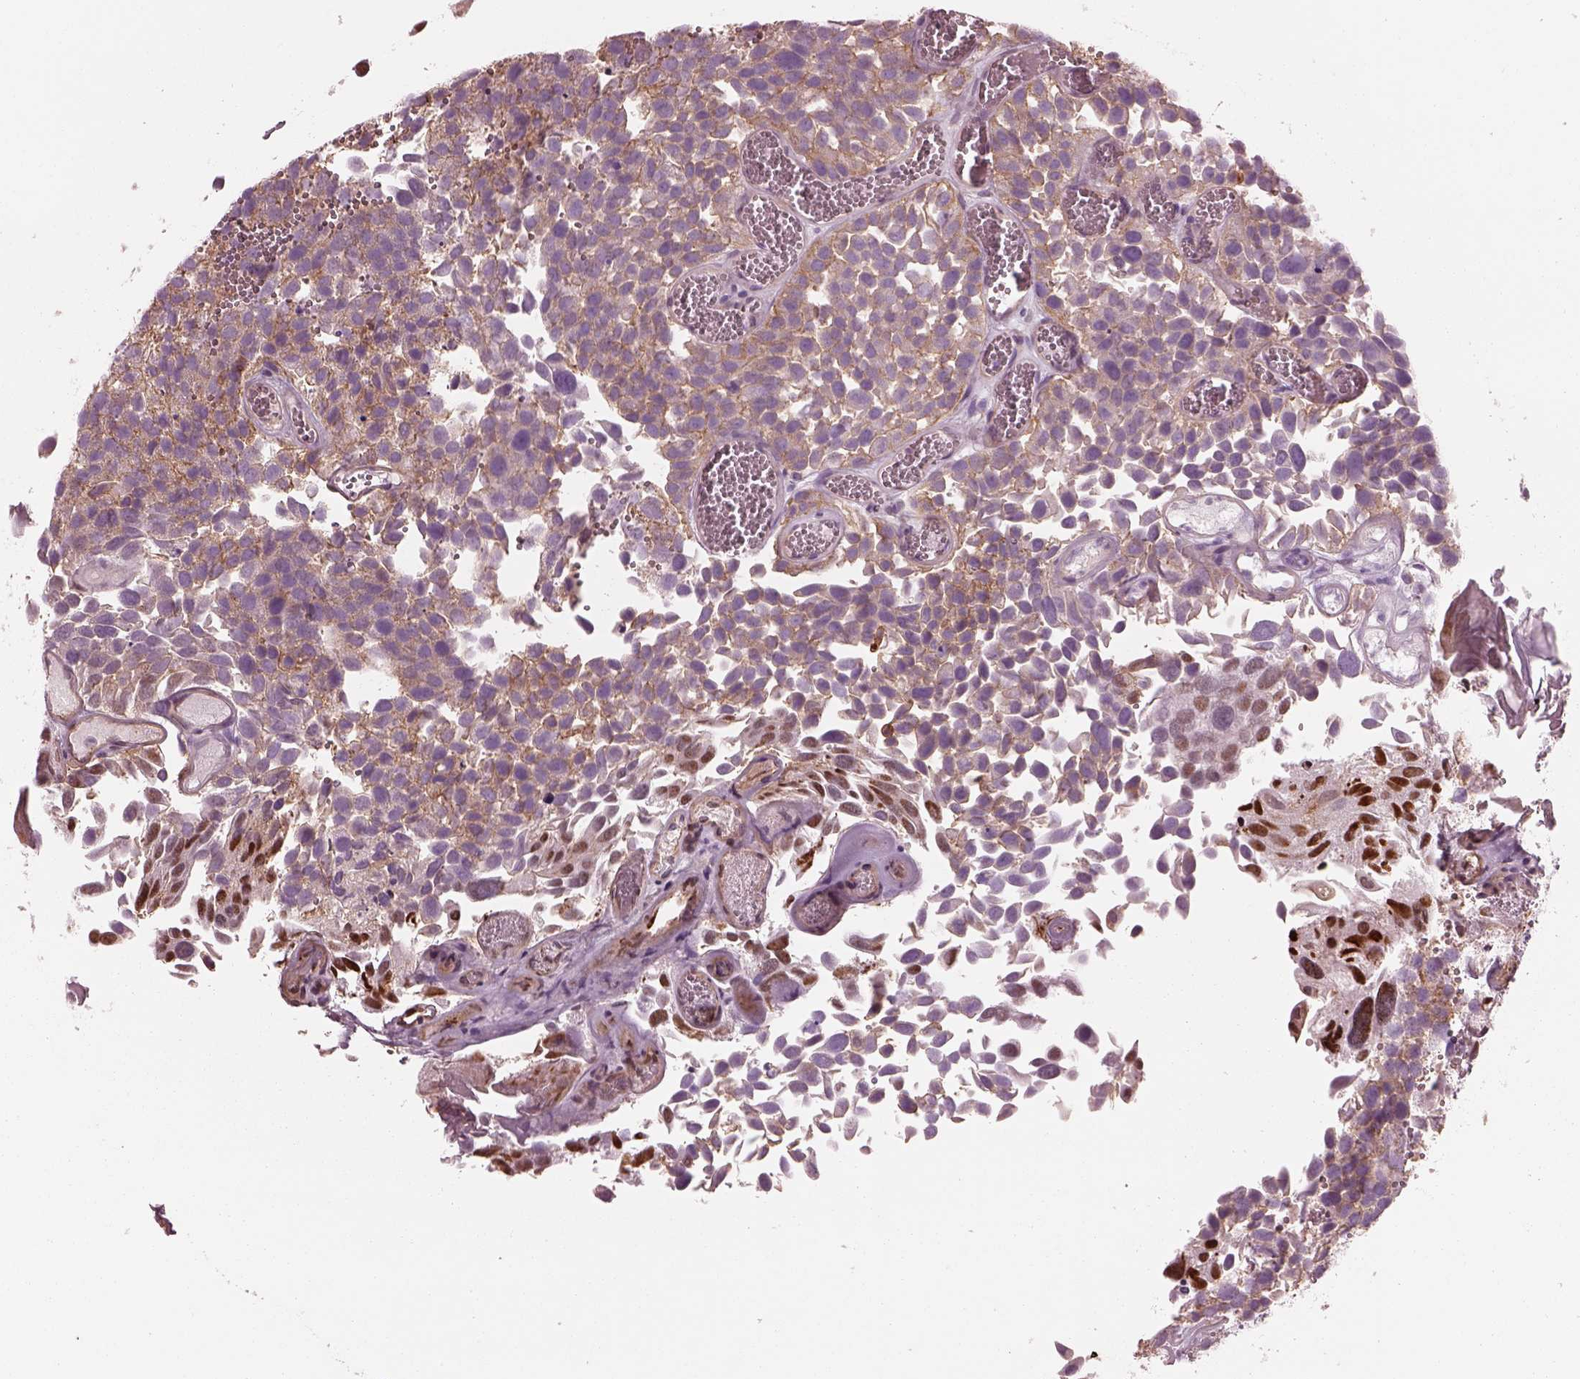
{"staining": {"intensity": "moderate", "quantity": "25%-75%", "location": "cytoplasmic/membranous,nuclear"}, "tissue": "urothelial cancer", "cell_type": "Tumor cells", "image_type": "cancer", "snomed": [{"axis": "morphology", "description": "Urothelial carcinoma, Low grade"}, {"axis": "topography", "description": "Urinary bladder"}], "caption": "Low-grade urothelial carcinoma was stained to show a protein in brown. There is medium levels of moderate cytoplasmic/membranous and nuclear staining in approximately 25%-75% of tumor cells.", "gene": "ELAPOR1", "patient": {"sex": "female", "age": 69}}